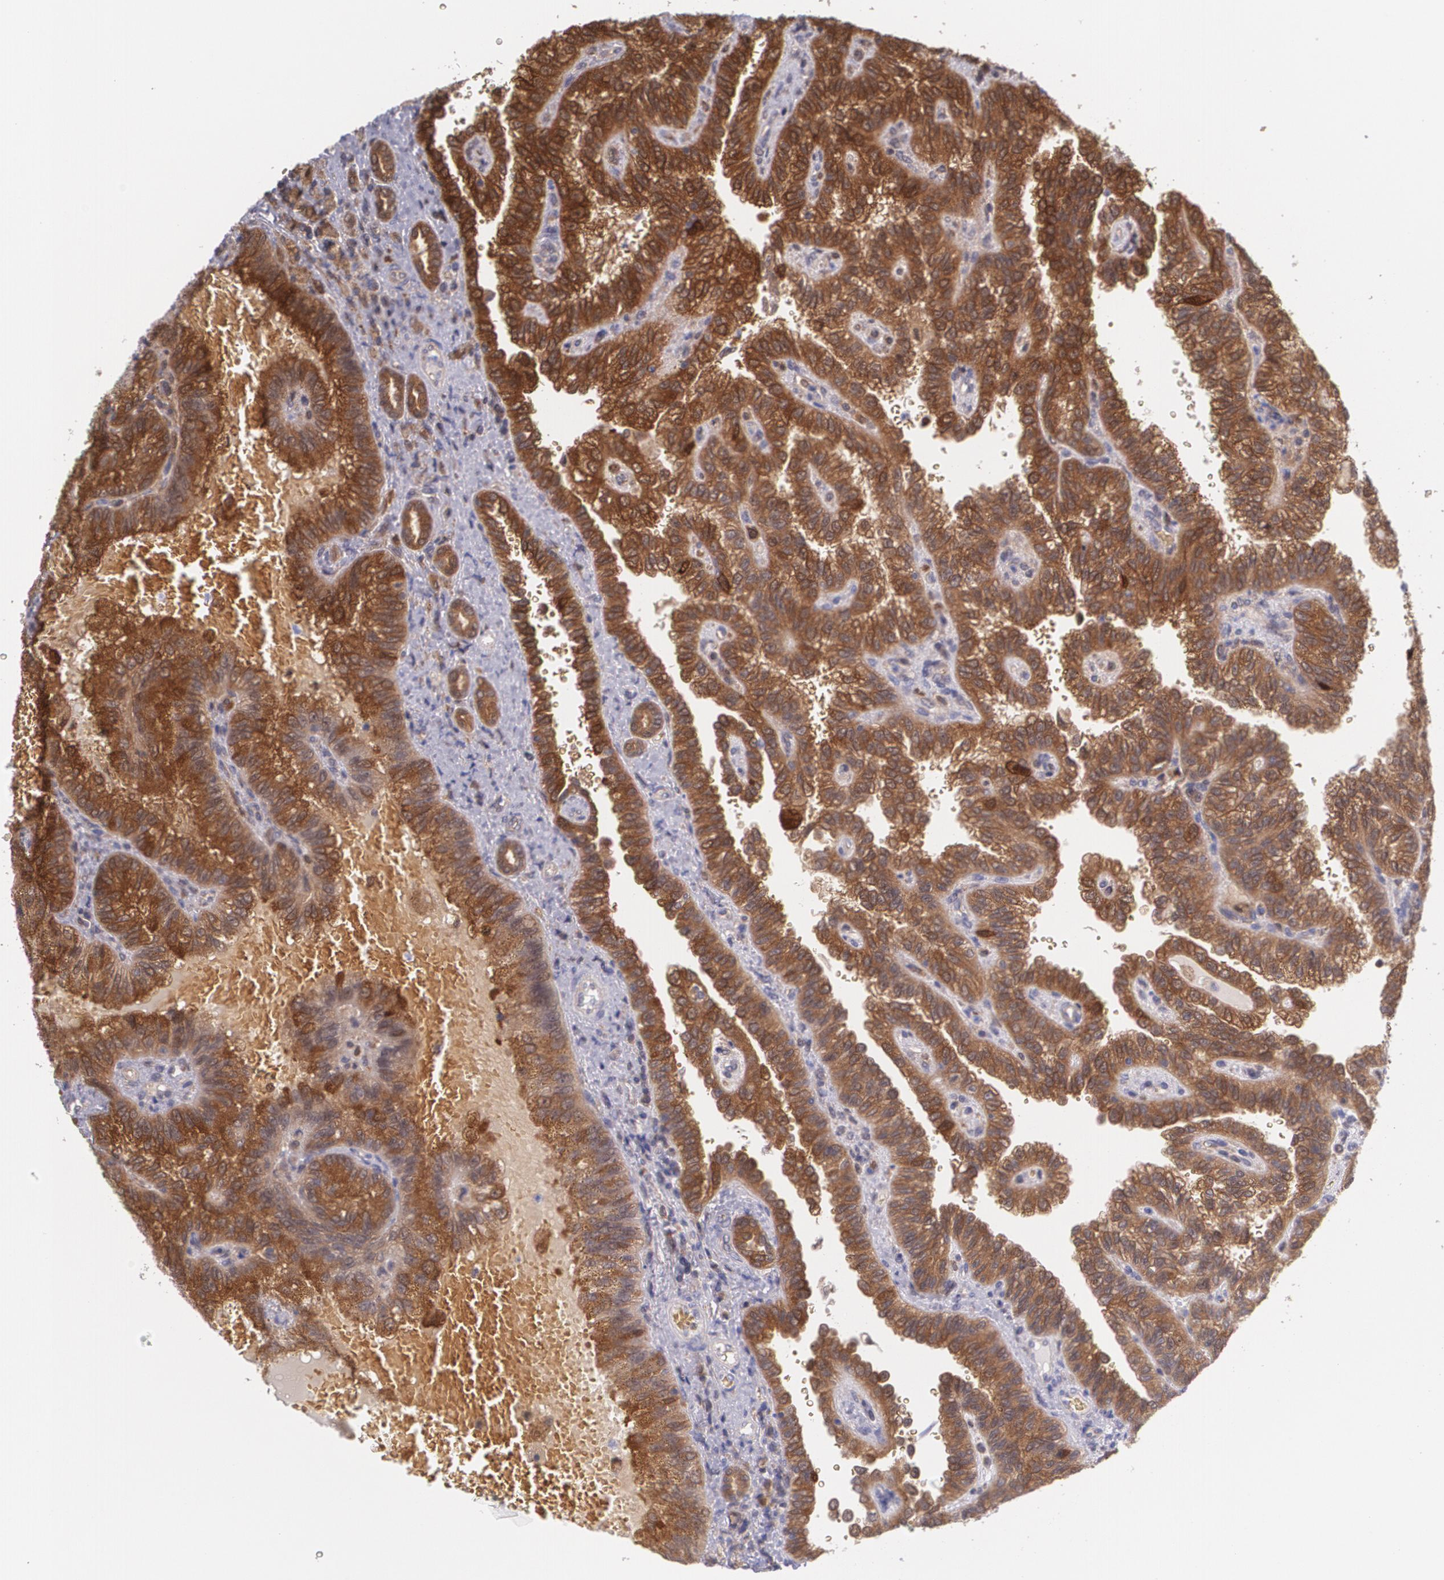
{"staining": {"intensity": "strong", "quantity": ">75%", "location": "cytoplasmic/membranous"}, "tissue": "renal cancer", "cell_type": "Tumor cells", "image_type": "cancer", "snomed": [{"axis": "morphology", "description": "Inflammation, NOS"}, {"axis": "morphology", "description": "Adenocarcinoma, NOS"}, {"axis": "topography", "description": "Kidney"}], "caption": "This is a micrograph of immunohistochemistry staining of renal cancer (adenocarcinoma), which shows strong staining in the cytoplasmic/membranous of tumor cells.", "gene": "HSPH1", "patient": {"sex": "male", "age": 68}}